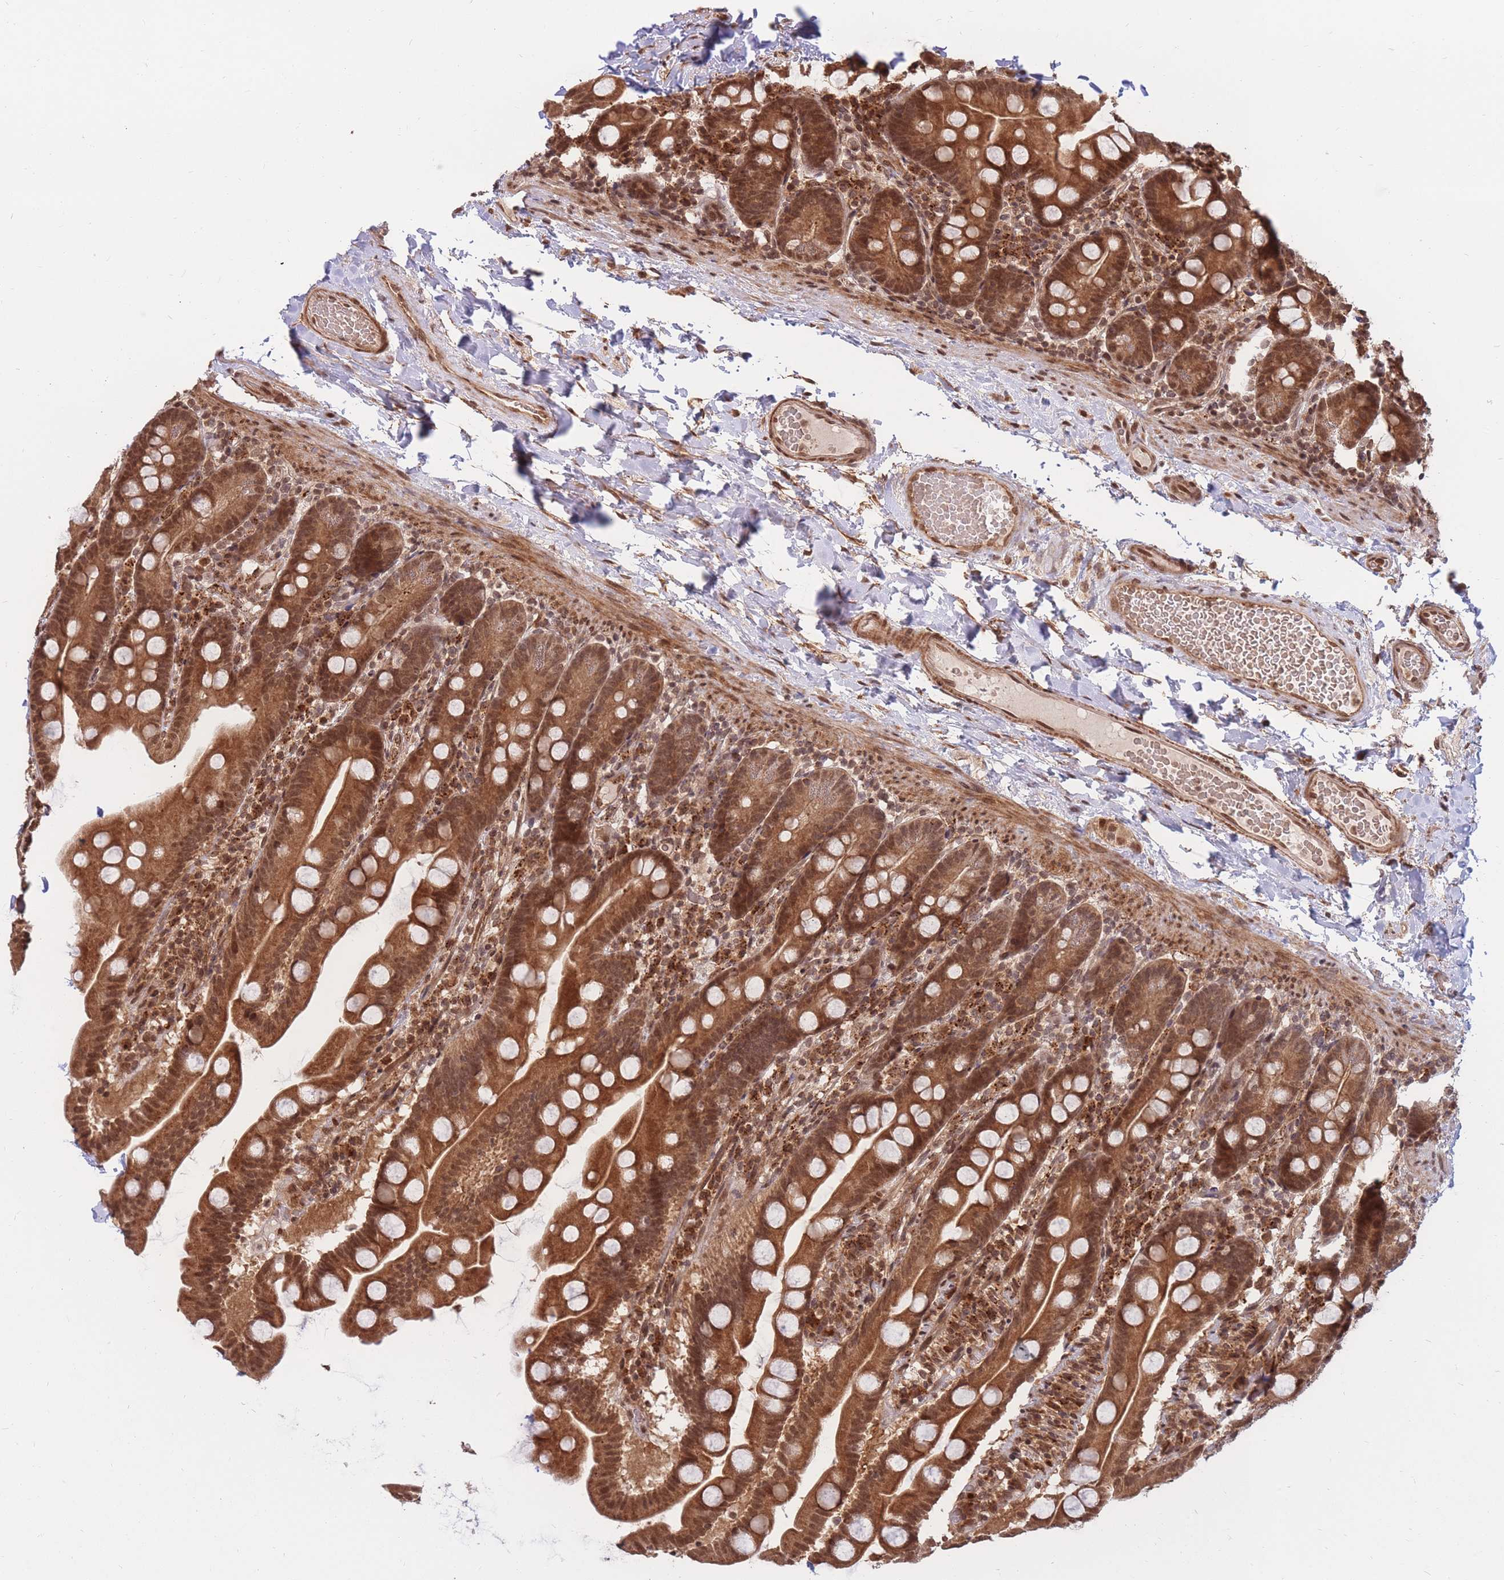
{"staining": {"intensity": "strong", "quantity": ">75%", "location": "cytoplasmic/membranous,nuclear"}, "tissue": "small intestine", "cell_type": "Glandular cells", "image_type": "normal", "snomed": [{"axis": "morphology", "description": "Normal tissue, NOS"}, {"axis": "topography", "description": "Small intestine"}], "caption": "Glandular cells exhibit high levels of strong cytoplasmic/membranous,nuclear positivity in about >75% of cells in benign small intestine.", "gene": "SRA1", "patient": {"sex": "female", "age": 68}}